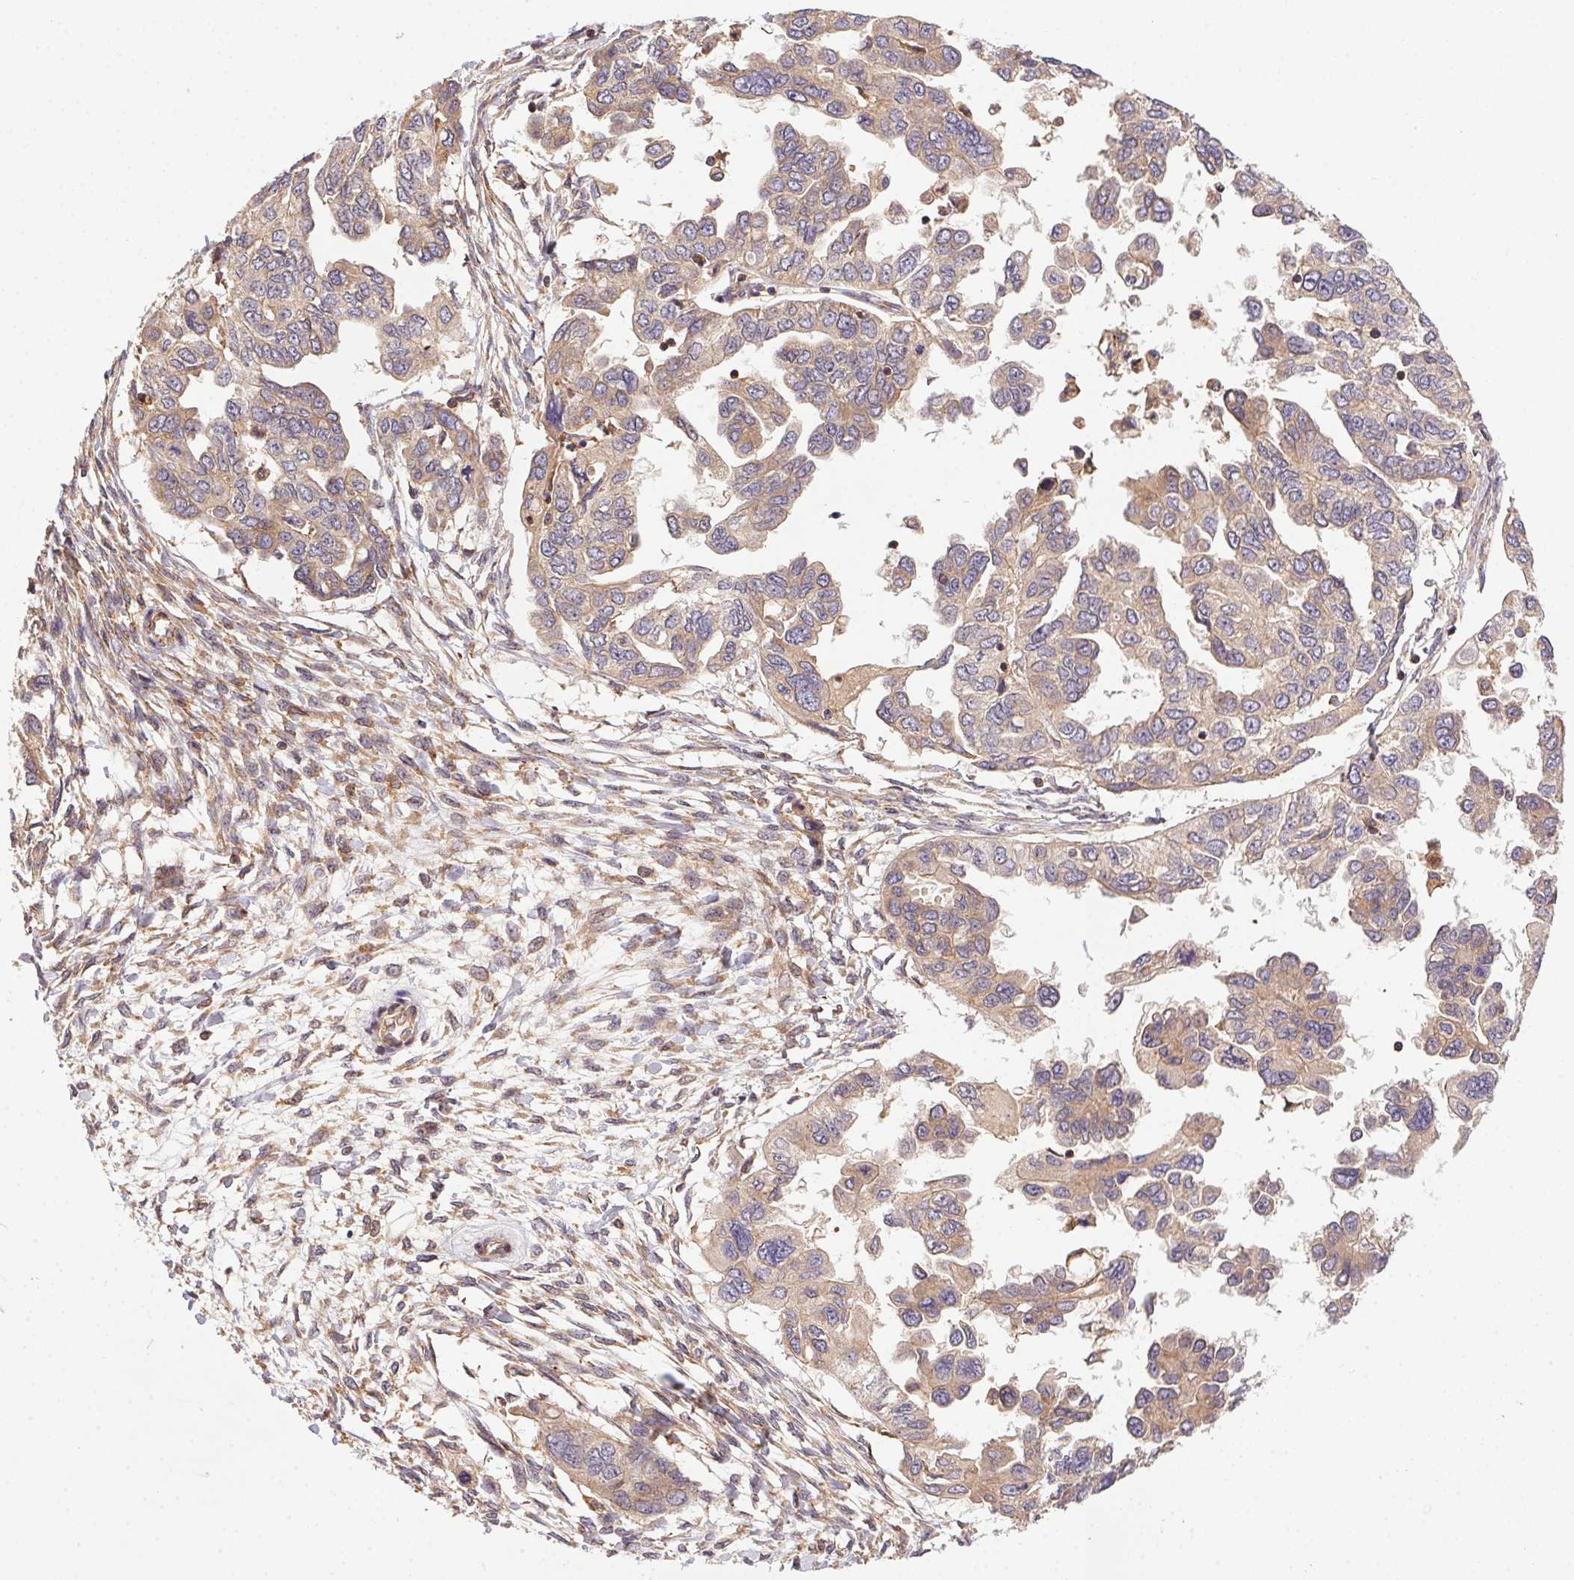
{"staining": {"intensity": "moderate", "quantity": ">75%", "location": "cytoplasmic/membranous"}, "tissue": "colorectal cancer", "cell_type": "Tumor cells", "image_type": "cancer", "snomed": [{"axis": "morphology", "description": "Adenocarcinoma, NOS"}, {"axis": "topography", "description": "Colon"}], "caption": "A high-resolution photomicrograph shows IHC staining of colorectal adenocarcinoma, which demonstrates moderate cytoplasmic/membranous staining in about >75% of tumor cells. The staining was performed using DAB to visualize the protein expression in brown, while the nuclei were stained in blue with hematoxylin (Magnification: 20x).", "gene": "MEX3D", "patient": {"sex": "male", "age": 71}}